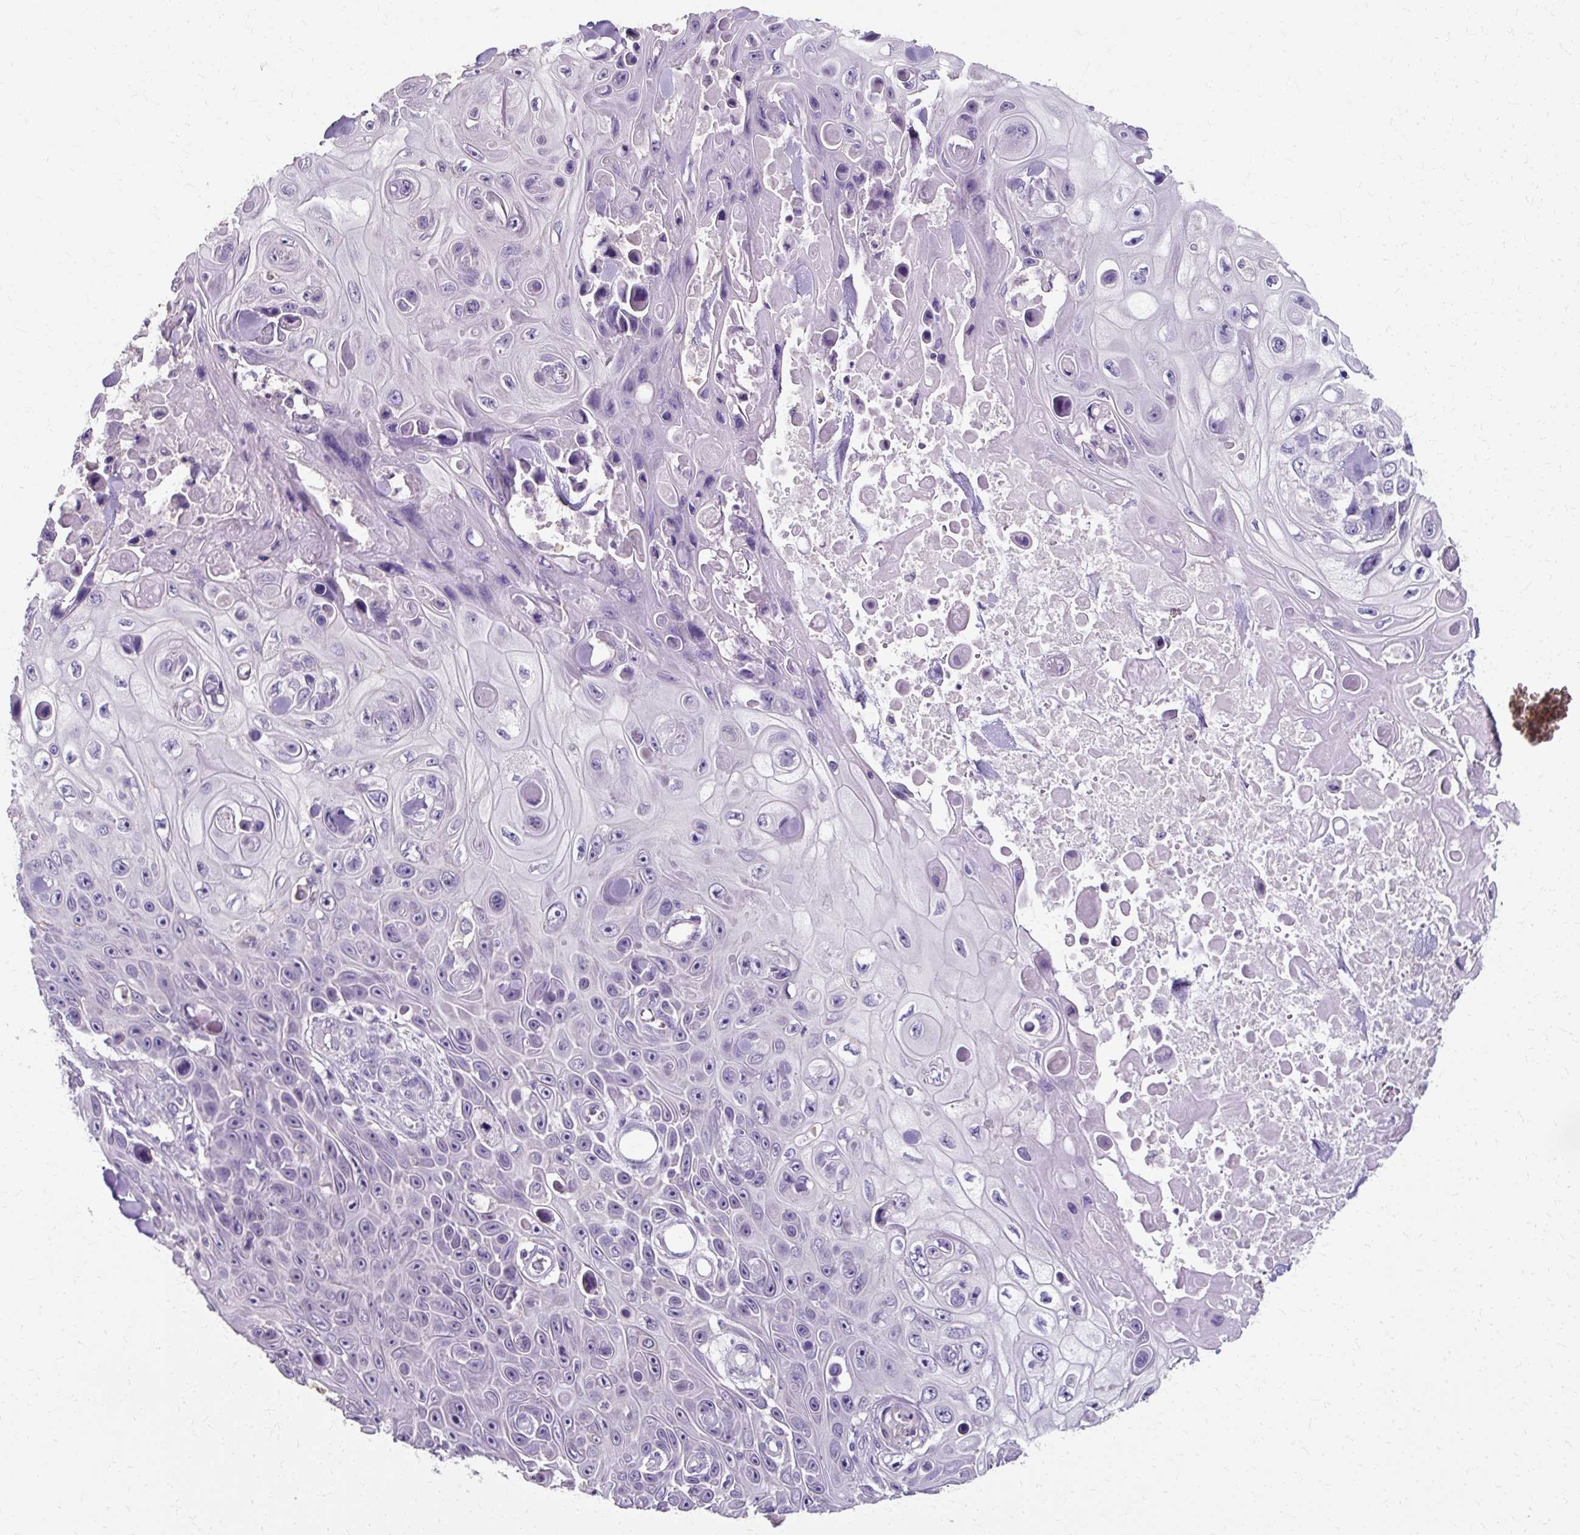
{"staining": {"intensity": "negative", "quantity": "none", "location": "none"}, "tissue": "skin cancer", "cell_type": "Tumor cells", "image_type": "cancer", "snomed": [{"axis": "morphology", "description": "Squamous cell carcinoma, NOS"}, {"axis": "topography", "description": "Skin"}], "caption": "Squamous cell carcinoma (skin) stained for a protein using immunohistochemistry reveals no expression tumor cells.", "gene": "KLHL24", "patient": {"sex": "male", "age": 82}}